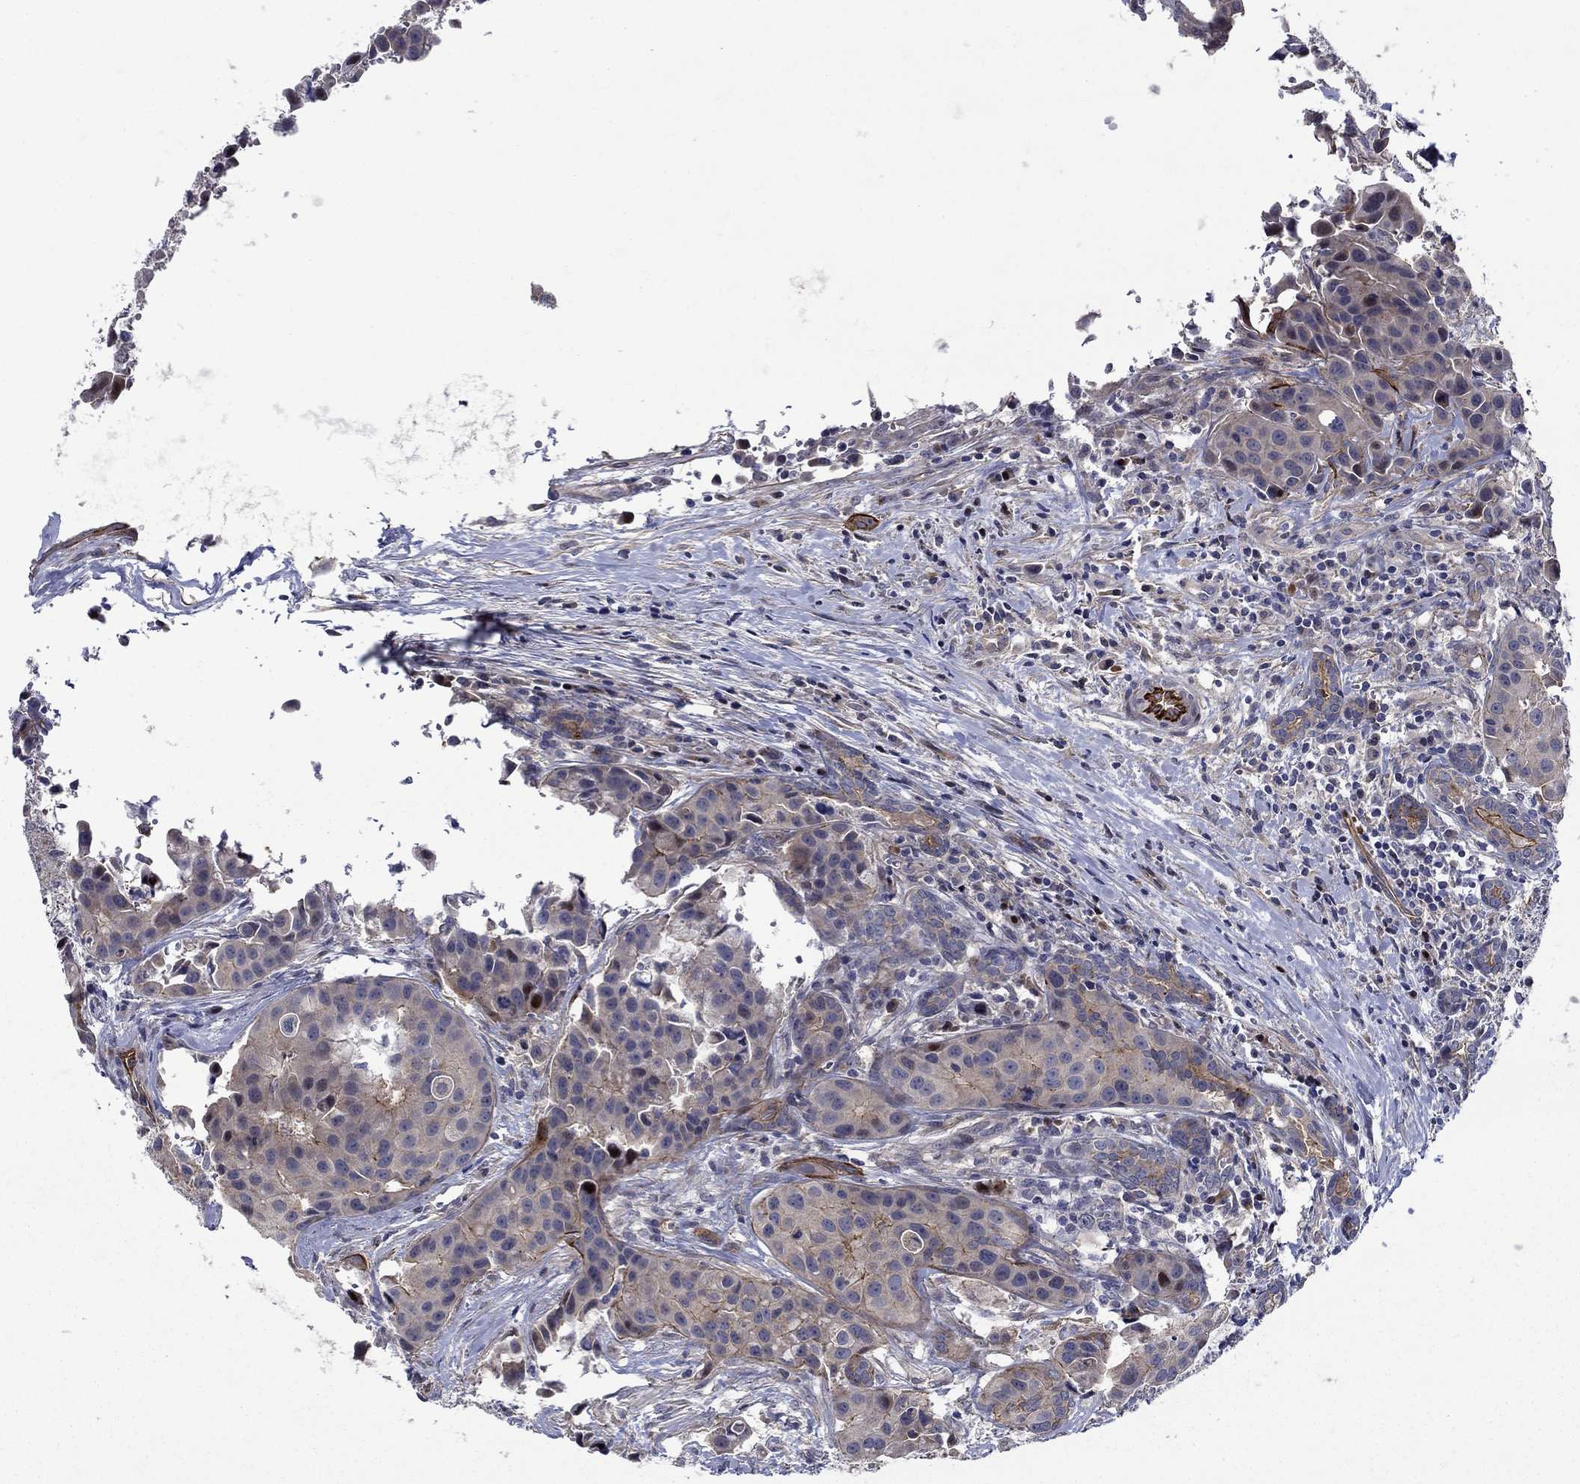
{"staining": {"intensity": "moderate", "quantity": "<25%", "location": "cytoplasmic/membranous"}, "tissue": "head and neck cancer", "cell_type": "Tumor cells", "image_type": "cancer", "snomed": [{"axis": "morphology", "description": "Adenocarcinoma, NOS"}, {"axis": "topography", "description": "Head-Neck"}], "caption": "Protein analysis of head and neck cancer (adenocarcinoma) tissue displays moderate cytoplasmic/membranous positivity in about <25% of tumor cells.", "gene": "SLC7A1", "patient": {"sex": "male", "age": 76}}